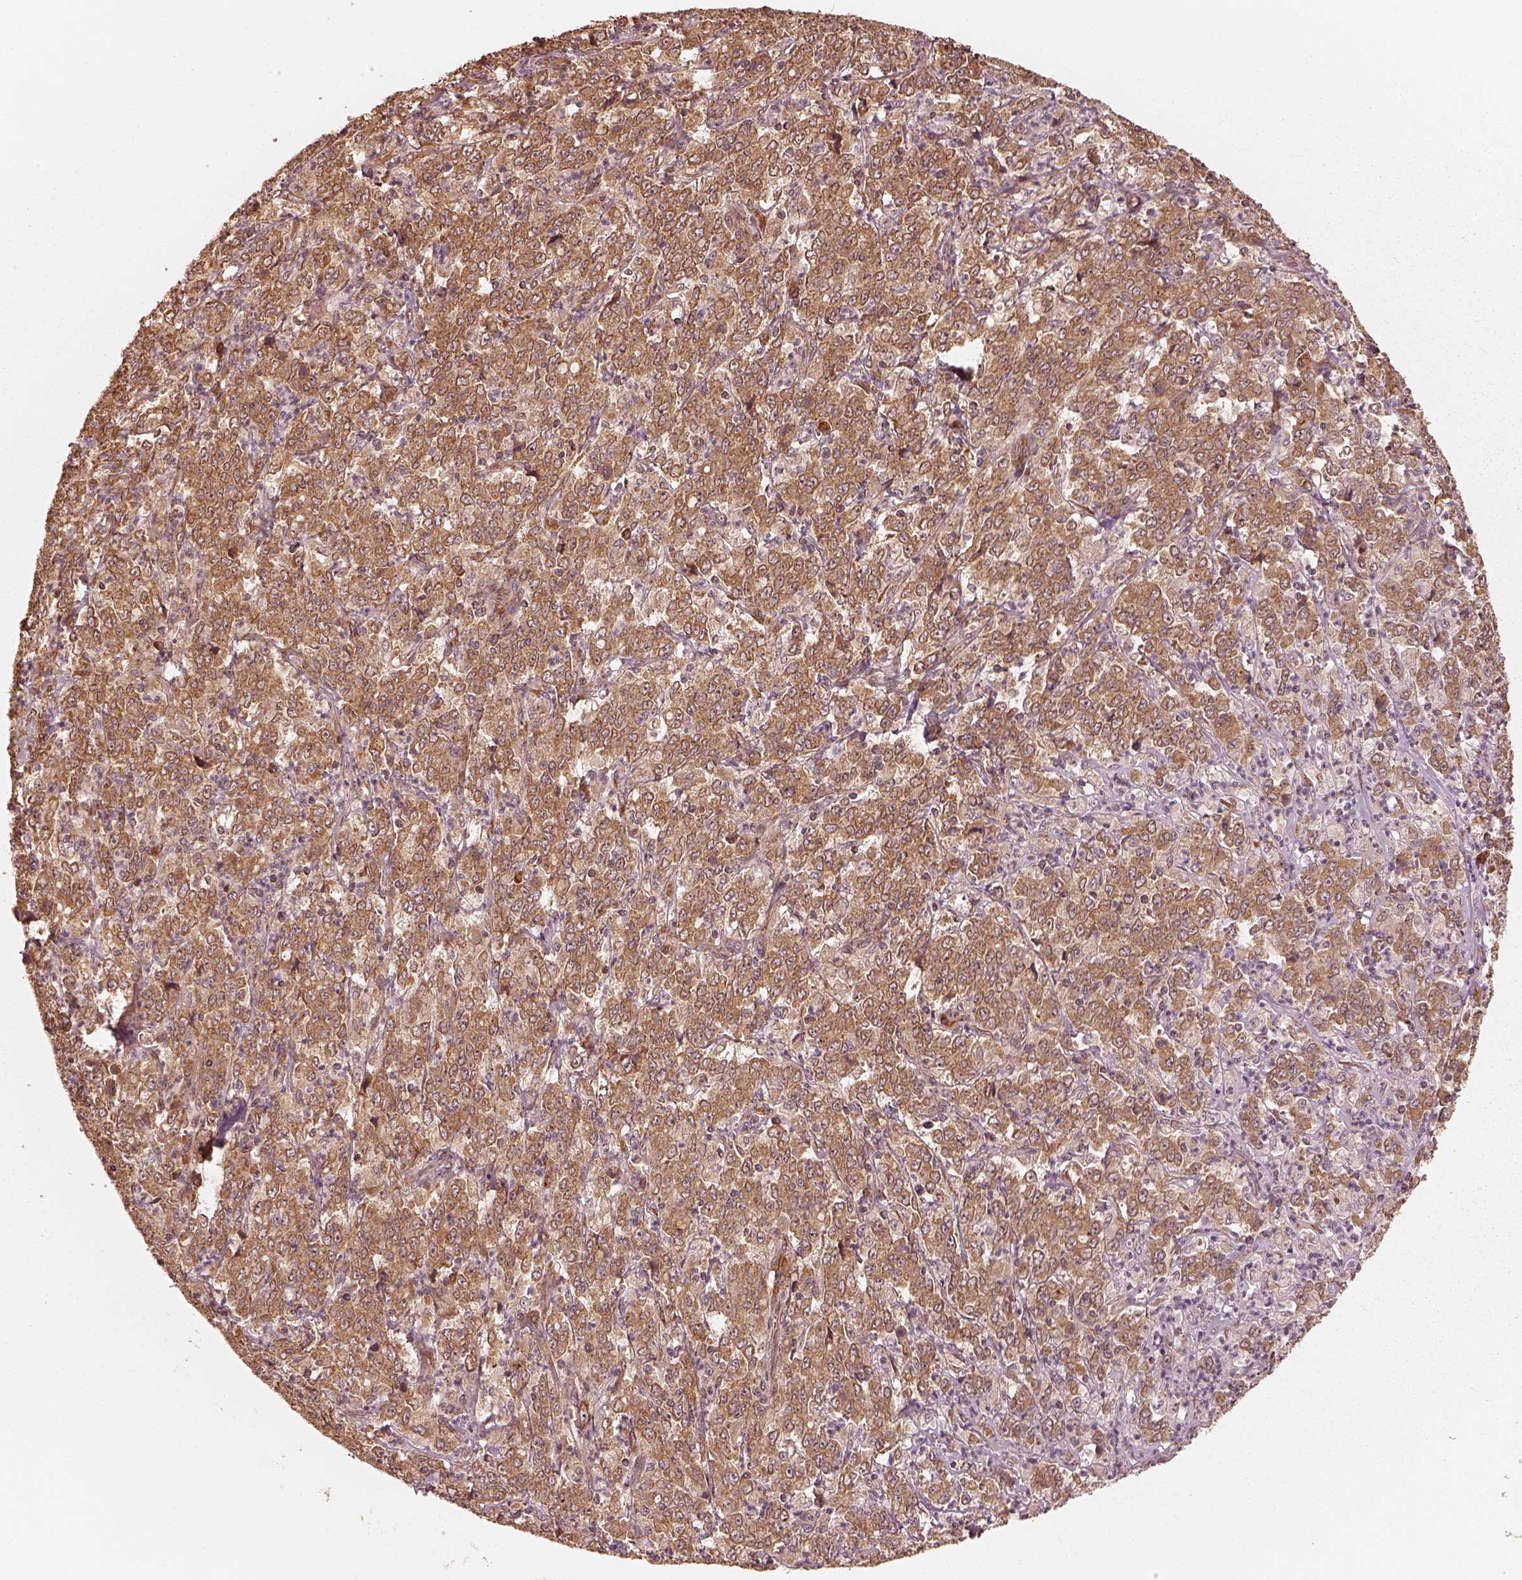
{"staining": {"intensity": "moderate", "quantity": ">75%", "location": "cytoplasmic/membranous"}, "tissue": "stomach cancer", "cell_type": "Tumor cells", "image_type": "cancer", "snomed": [{"axis": "morphology", "description": "Adenocarcinoma, NOS"}, {"axis": "topography", "description": "Stomach, lower"}], "caption": "An image of human stomach cancer (adenocarcinoma) stained for a protein demonstrates moderate cytoplasmic/membranous brown staining in tumor cells. (Brightfield microscopy of DAB IHC at high magnification).", "gene": "DNAJC25", "patient": {"sex": "female", "age": 71}}